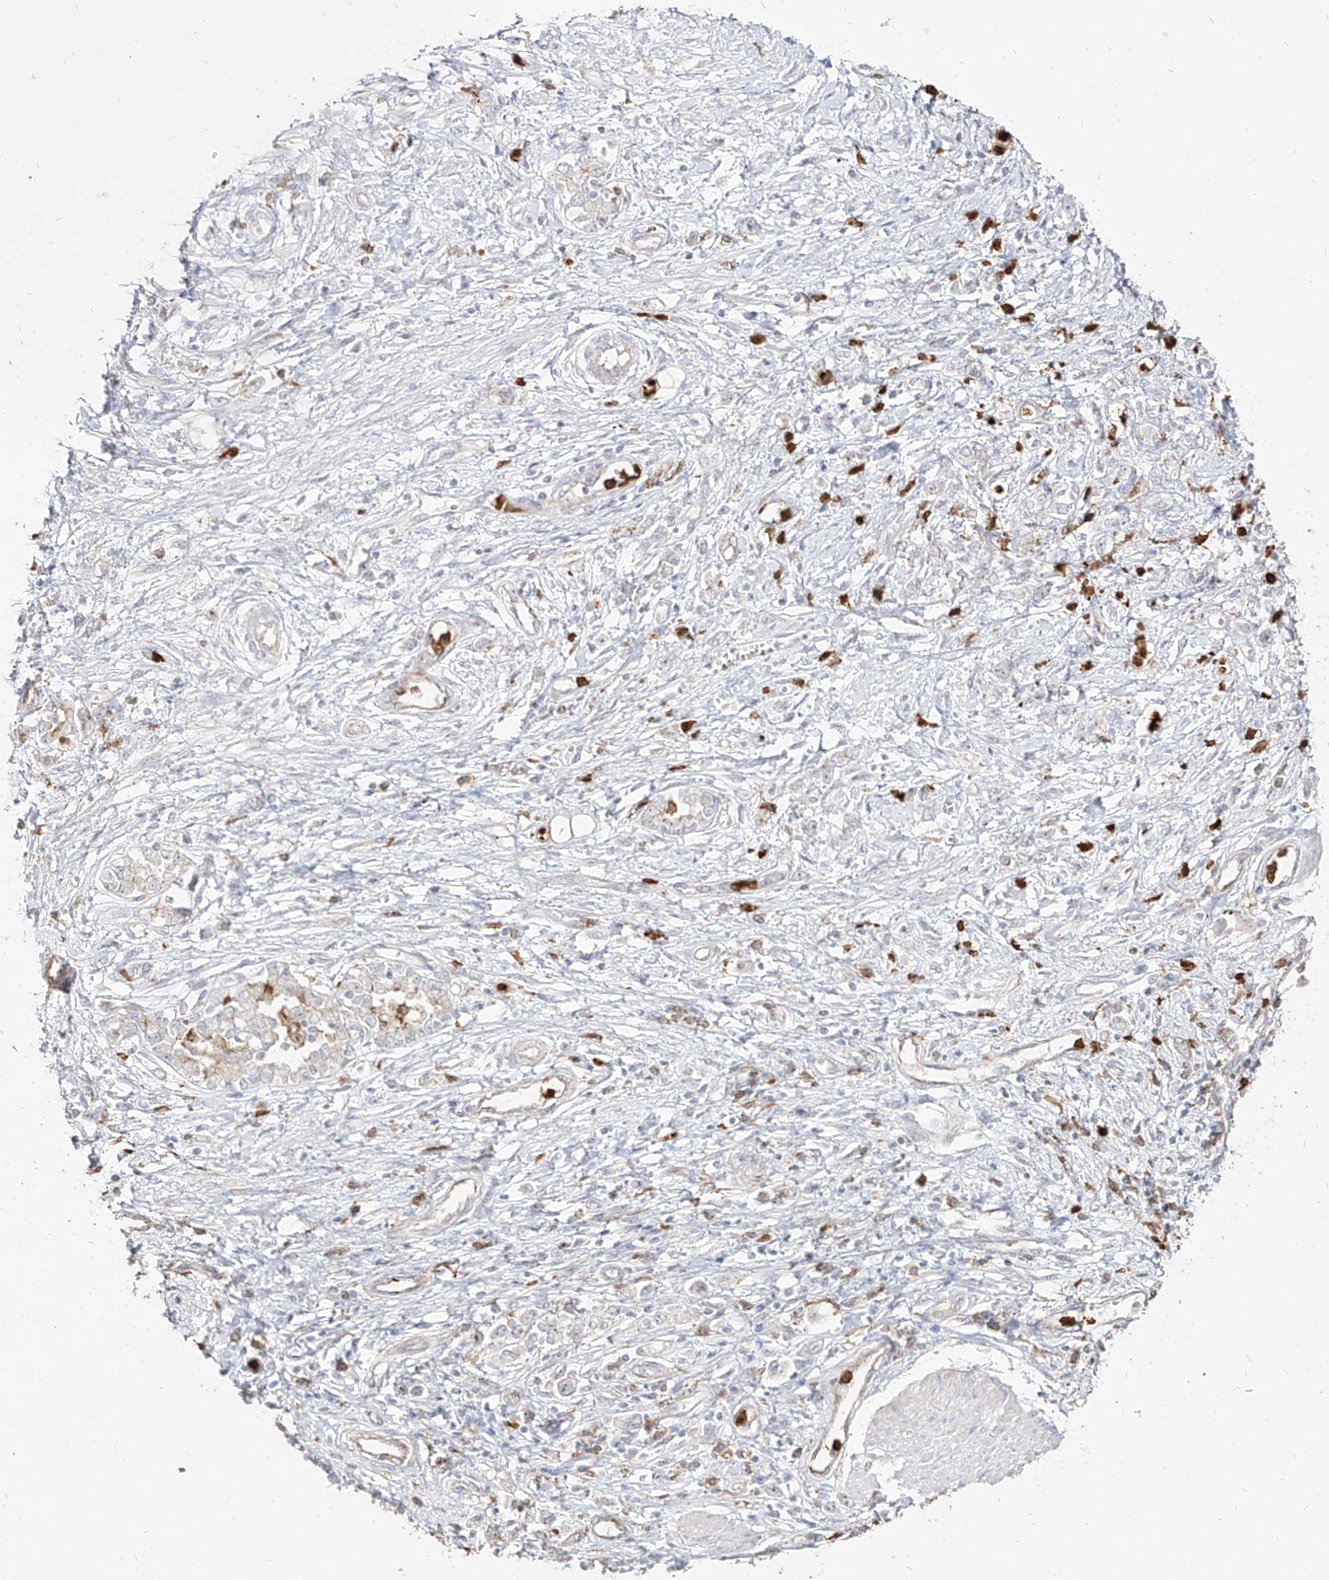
{"staining": {"intensity": "negative", "quantity": "none", "location": "none"}, "tissue": "stomach cancer", "cell_type": "Tumor cells", "image_type": "cancer", "snomed": [{"axis": "morphology", "description": "Adenocarcinoma, NOS"}, {"axis": "topography", "description": "Stomach"}], "caption": "High magnification brightfield microscopy of adenocarcinoma (stomach) stained with DAB (3,3'-diaminobenzidine) (brown) and counterstained with hematoxylin (blue): tumor cells show no significant expression. (DAB (3,3'-diaminobenzidine) immunohistochemistry (IHC), high magnification).", "gene": "ZNF227", "patient": {"sex": "female", "age": 76}}